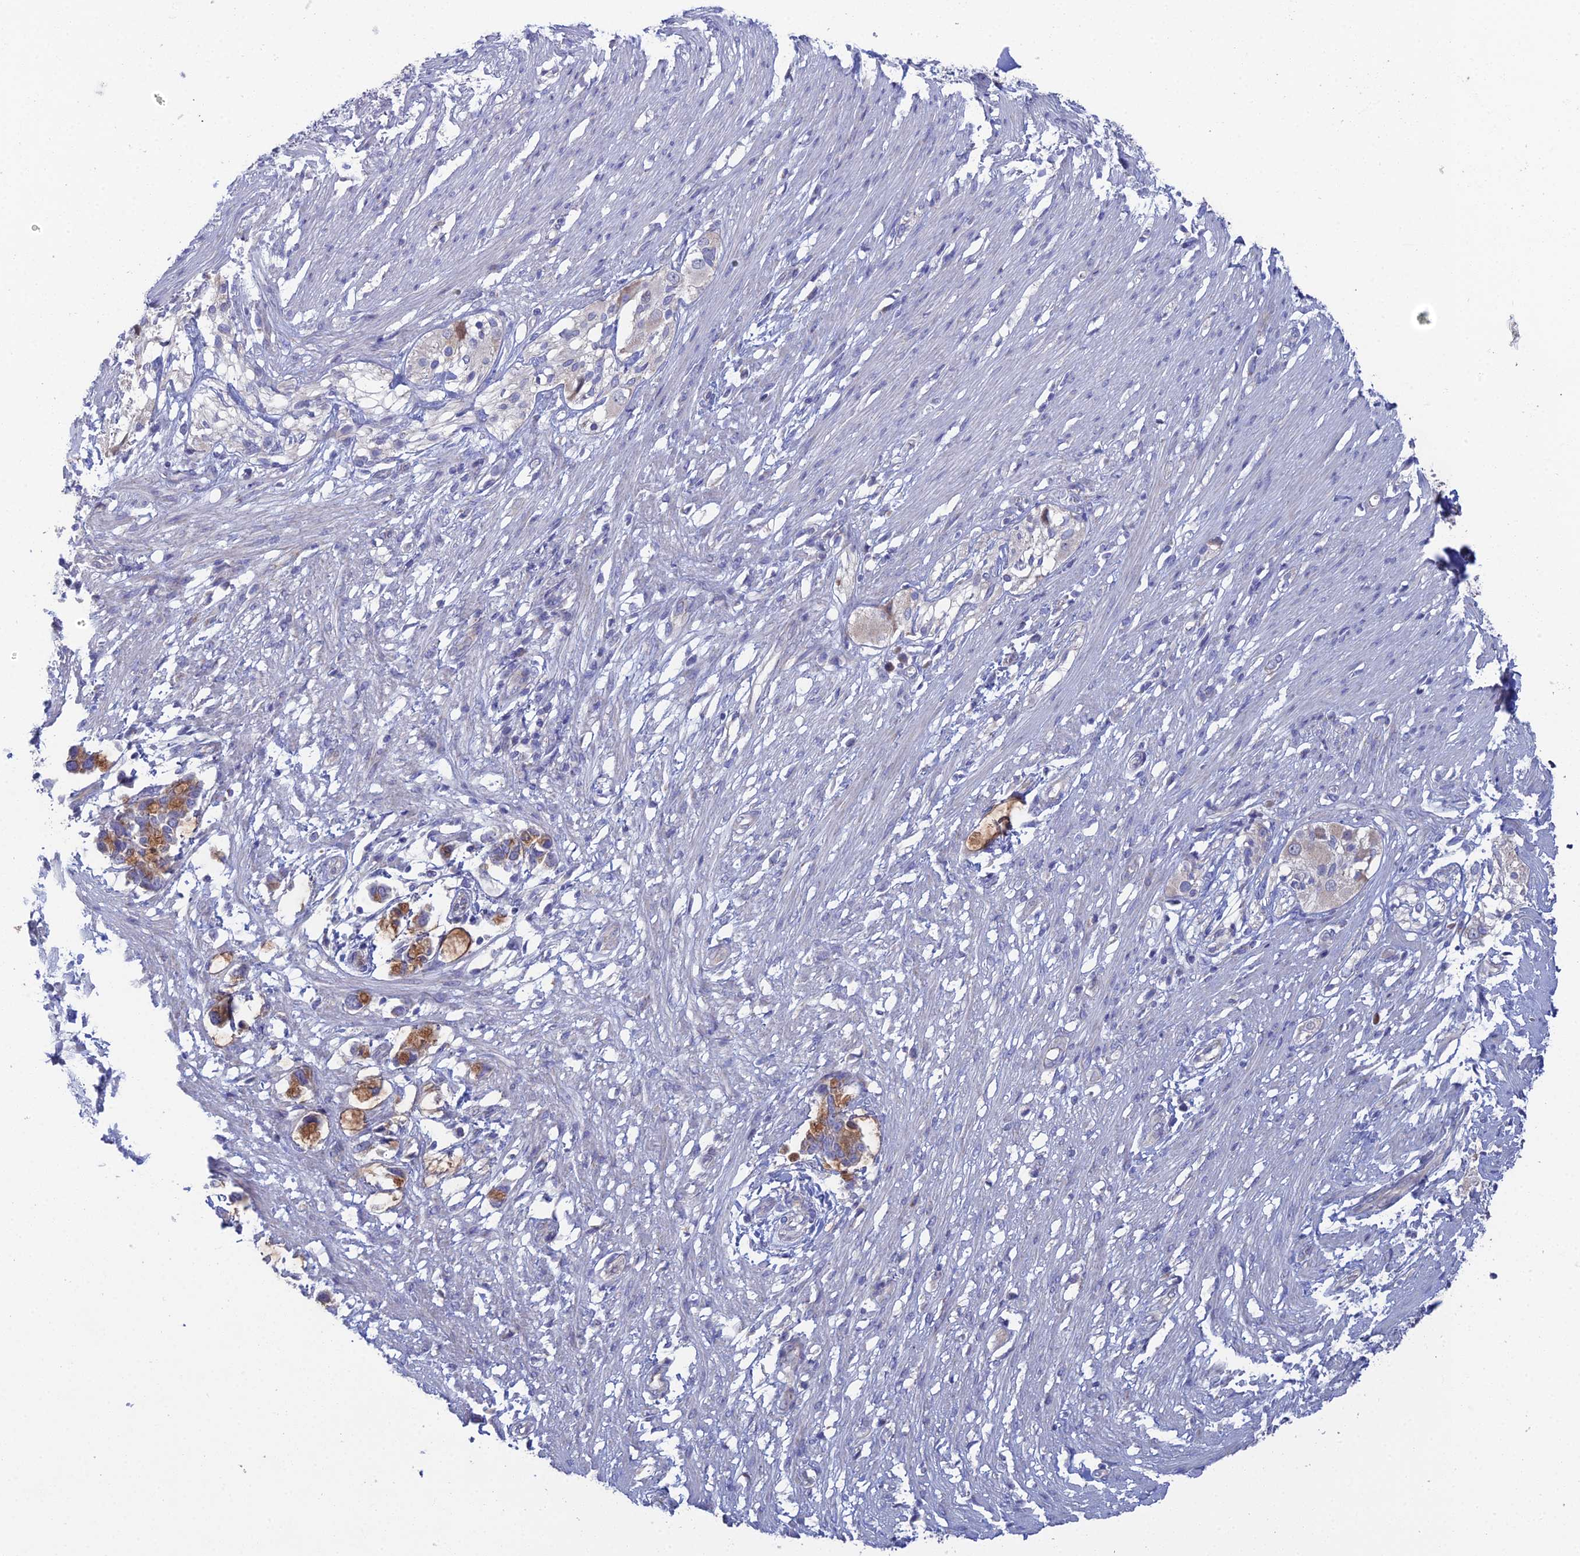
{"staining": {"intensity": "negative", "quantity": "none", "location": "none"}, "tissue": "smooth muscle", "cell_type": "Smooth muscle cells", "image_type": "normal", "snomed": [{"axis": "morphology", "description": "Normal tissue, NOS"}, {"axis": "morphology", "description": "Adenocarcinoma, NOS"}, {"axis": "topography", "description": "Colon"}, {"axis": "topography", "description": "Peripheral nerve tissue"}], "caption": "Immunohistochemistry (IHC) image of benign human smooth muscle stained for a protein (brown), which demonstrates no staining in smooth muscle cells. The staining is performed using DAB (3,3'-diaminobenzidine) brown chromogen with nuclei counter-stained in using hematoxylin.", "gene": "ARL16", "patient": {"sex": "male", "age": 14}}